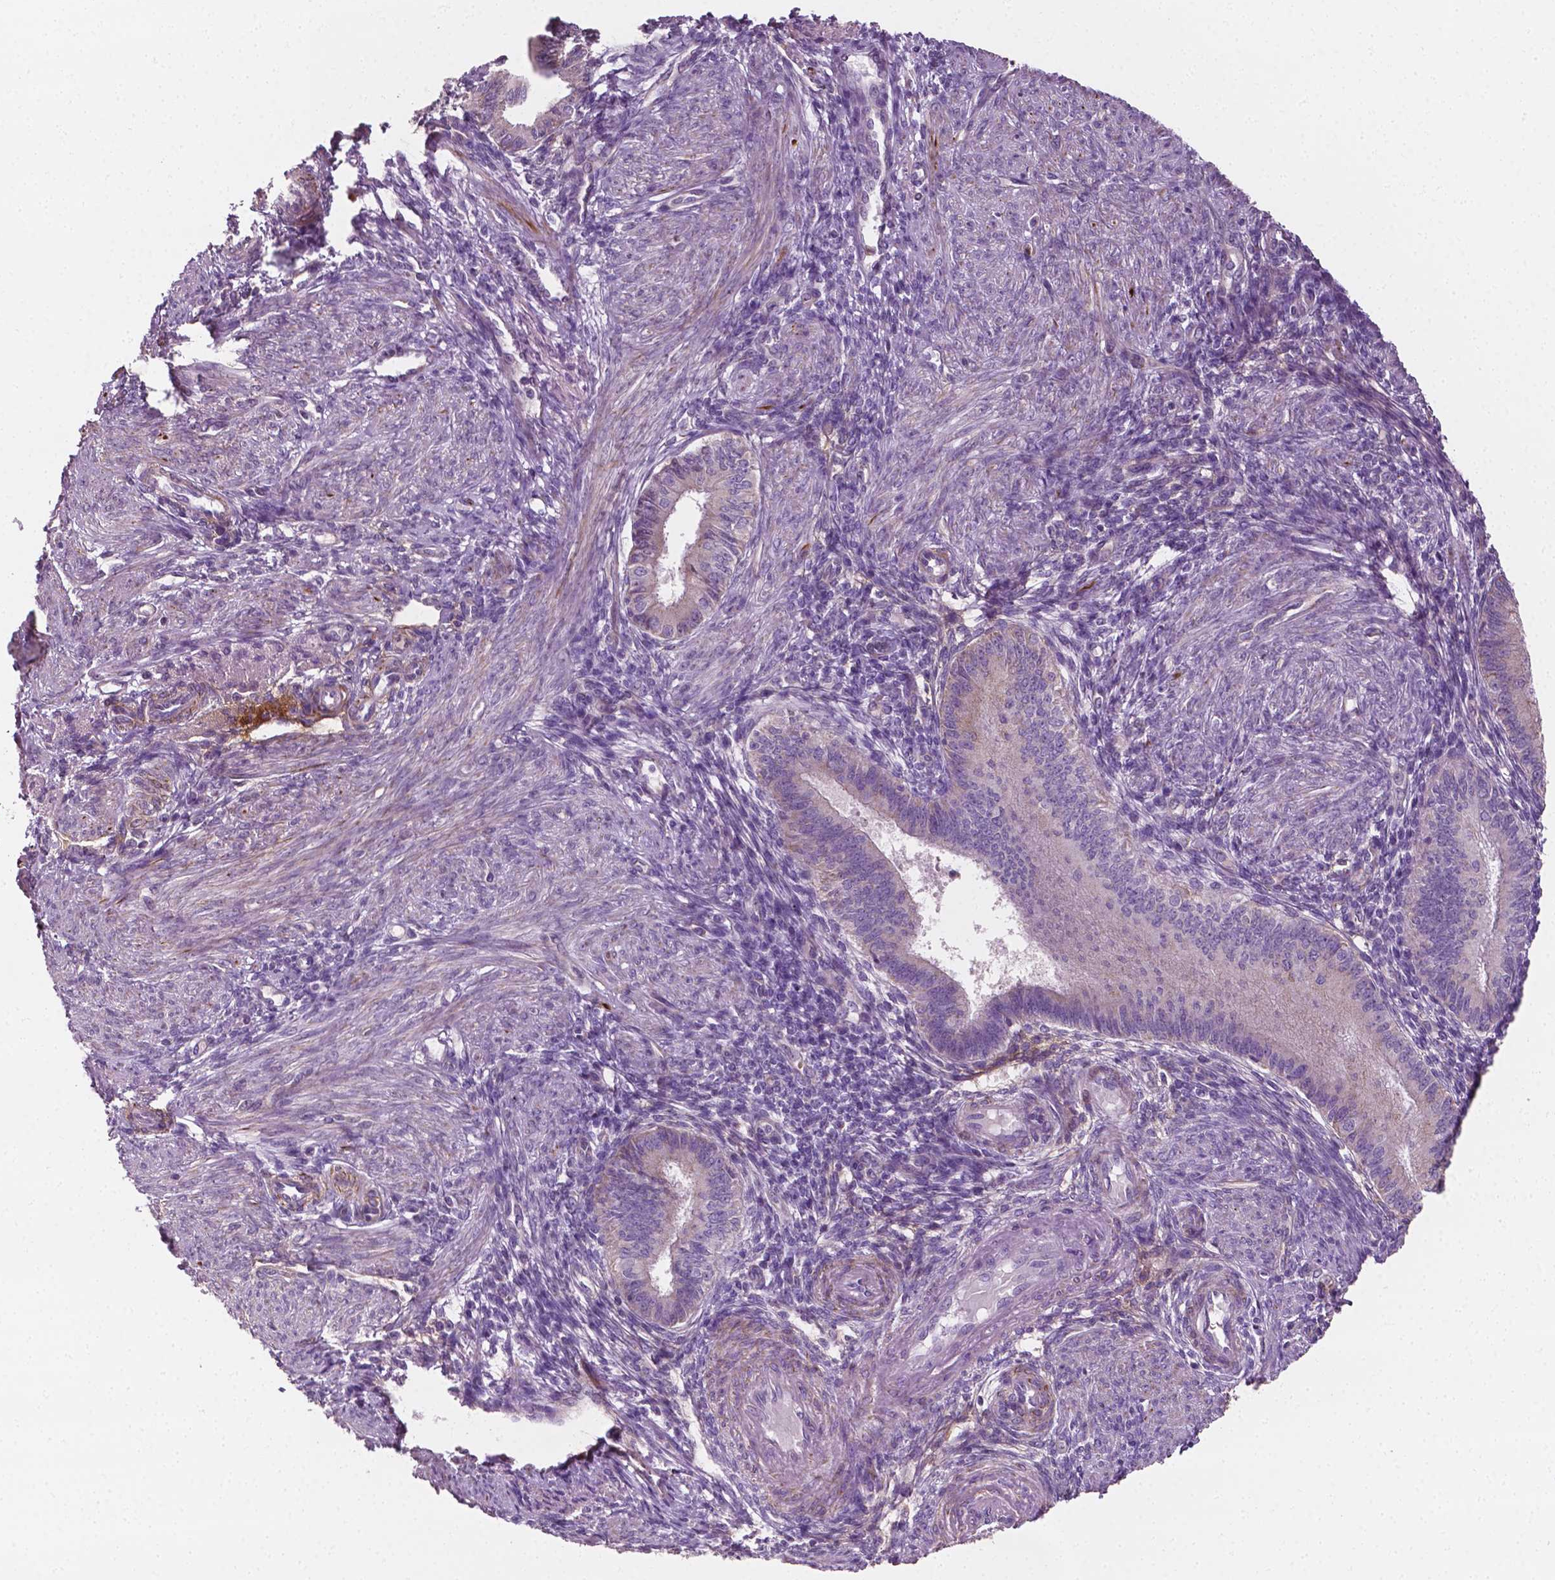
{"staining": {"intensity": "negative", "quantity": "none", "location": "none"}, "tissue": "endometrium", "cell_type": "Cells in endometrial stroma", "image_type": "normal", "snomed": [{"axis": "morphology", "description": "Normal tissue, NOS"}, {"axis": "topography", "description": "Endometrium"}], "caption": "DAB immunohistochemical staining of unremarkable human endometrium demonstrates no significant positivity in cells in endometrial stroma.", "gene": "PTX3", "patient": {"sex": "female", "age": 39}}